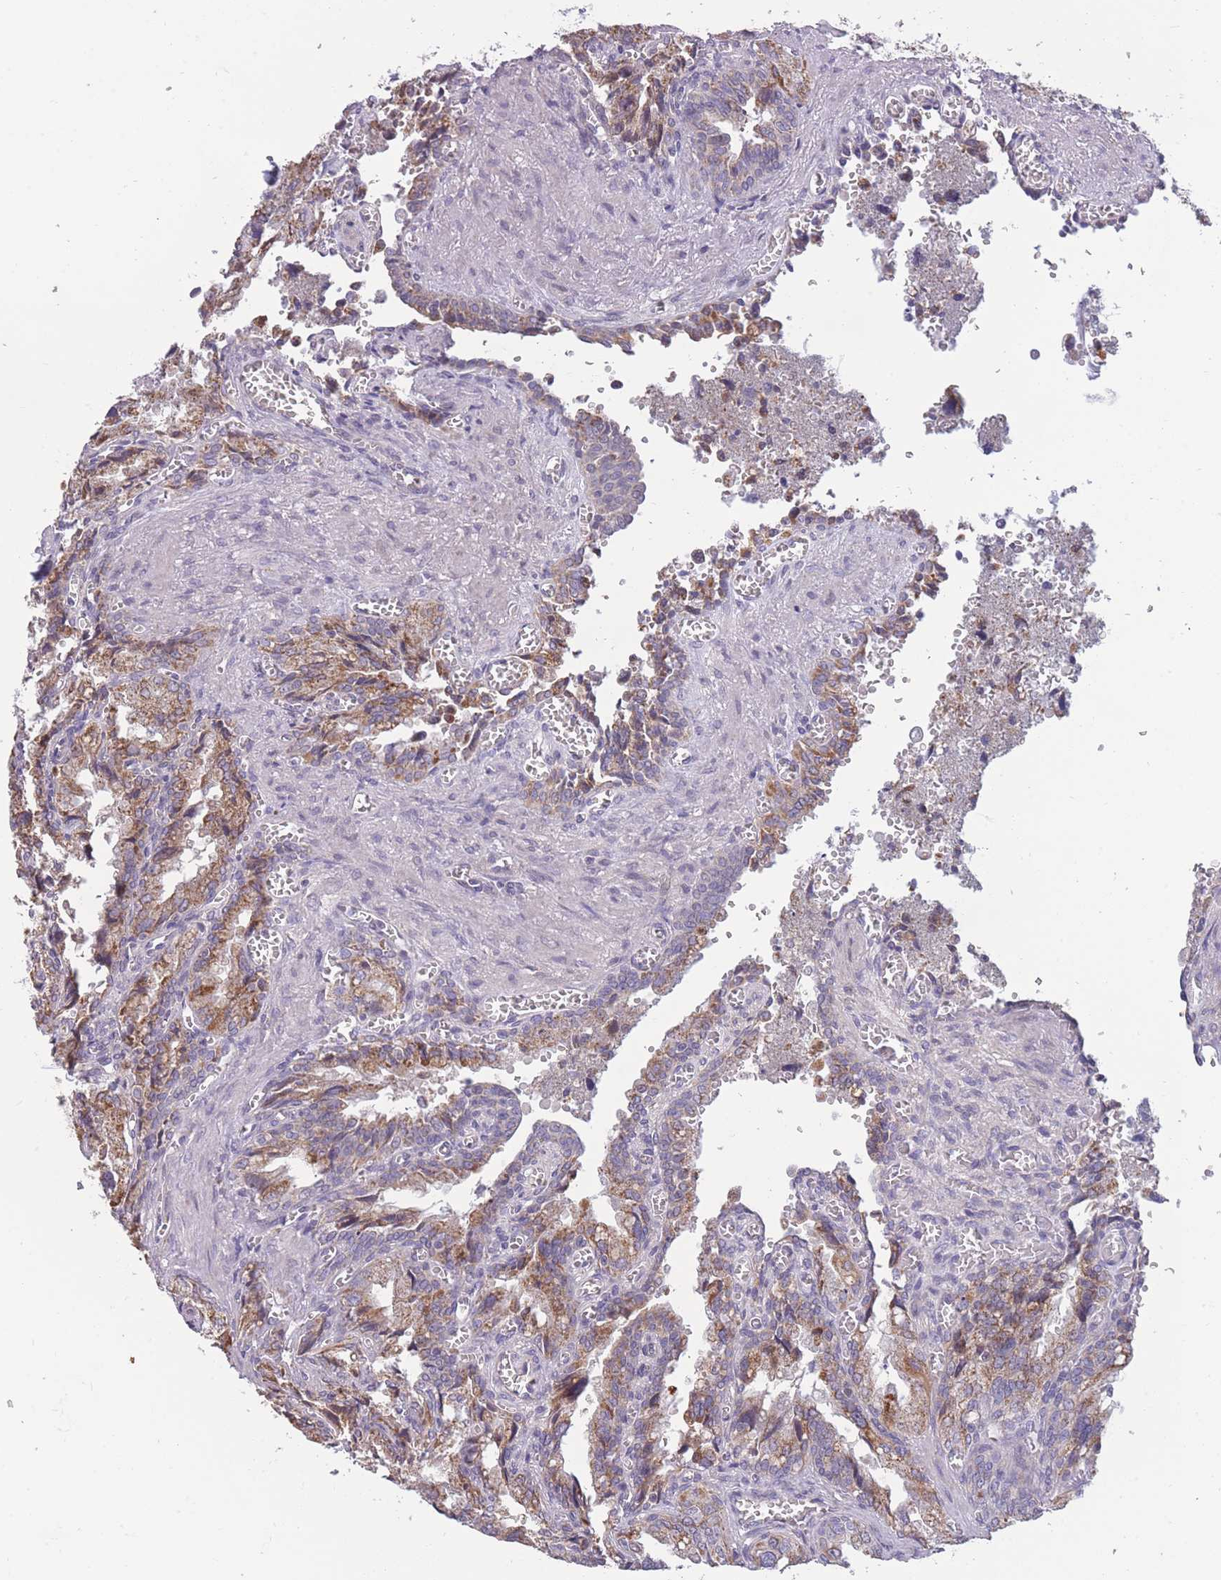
{"staining": {"intensity": "moderate", "quantity": "25%-75%", "location": "cytoplasmic/membranous"}, "tissue": "seminal vesicle", "cell_type": "Glandular cells", "image_type": "normal", "snomed": [{"axis": "morphology", "description": "Normal tissue, NOS"}, {"axis": "topography", "description": "Seminal veicle"}], "caption": "Immunohistochemical staining of benign seminal vesicle exhibits medium levels of moderate cytoplasmic/membranous staining in about 25%-75% of glandular cells. (brown staining indicates protein expression, while blue staining denotes nuclei).", "gene": "MRPS18C", "patient": {"sex": "male", "age": 67}}